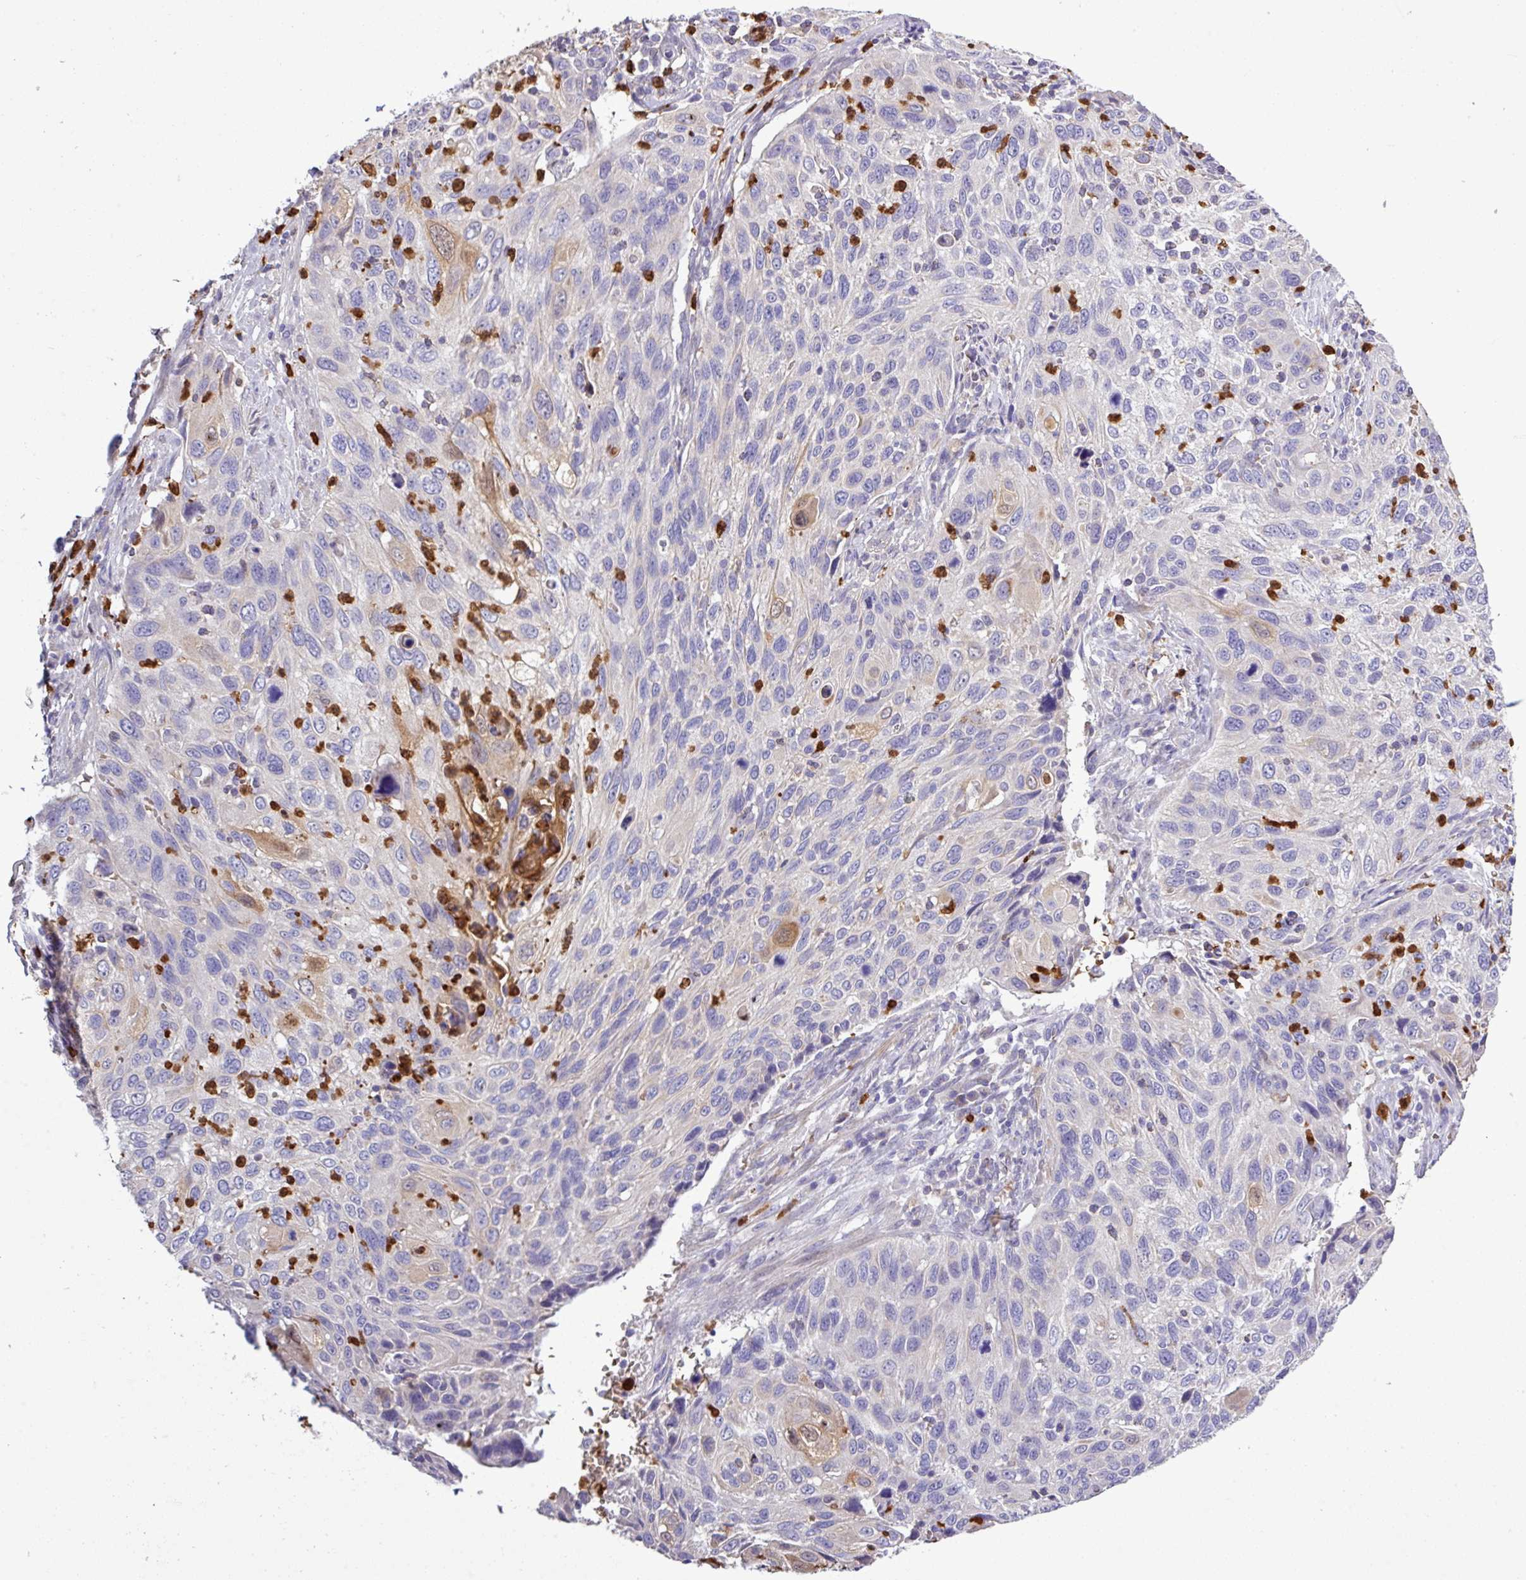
{"staining": {"intensity": "negative", "quantity": "none", "location": "none"}, "tissue": "cervical cancer", "cell_type": "Tumor cells", "image_type": "cancer", "snomed": [{"axis": "morphology", "description": "Squamous cell carcinoma, NOS"}, {"axis": "topography", "description": "Cervix"}], "caption": "This is an IHC histopathology image of human cervical squamous cell carcinoma. There is no expression in tumor cells.", "gene": "MGAT4B", "patient": {"sex": "female", "age": 70}}